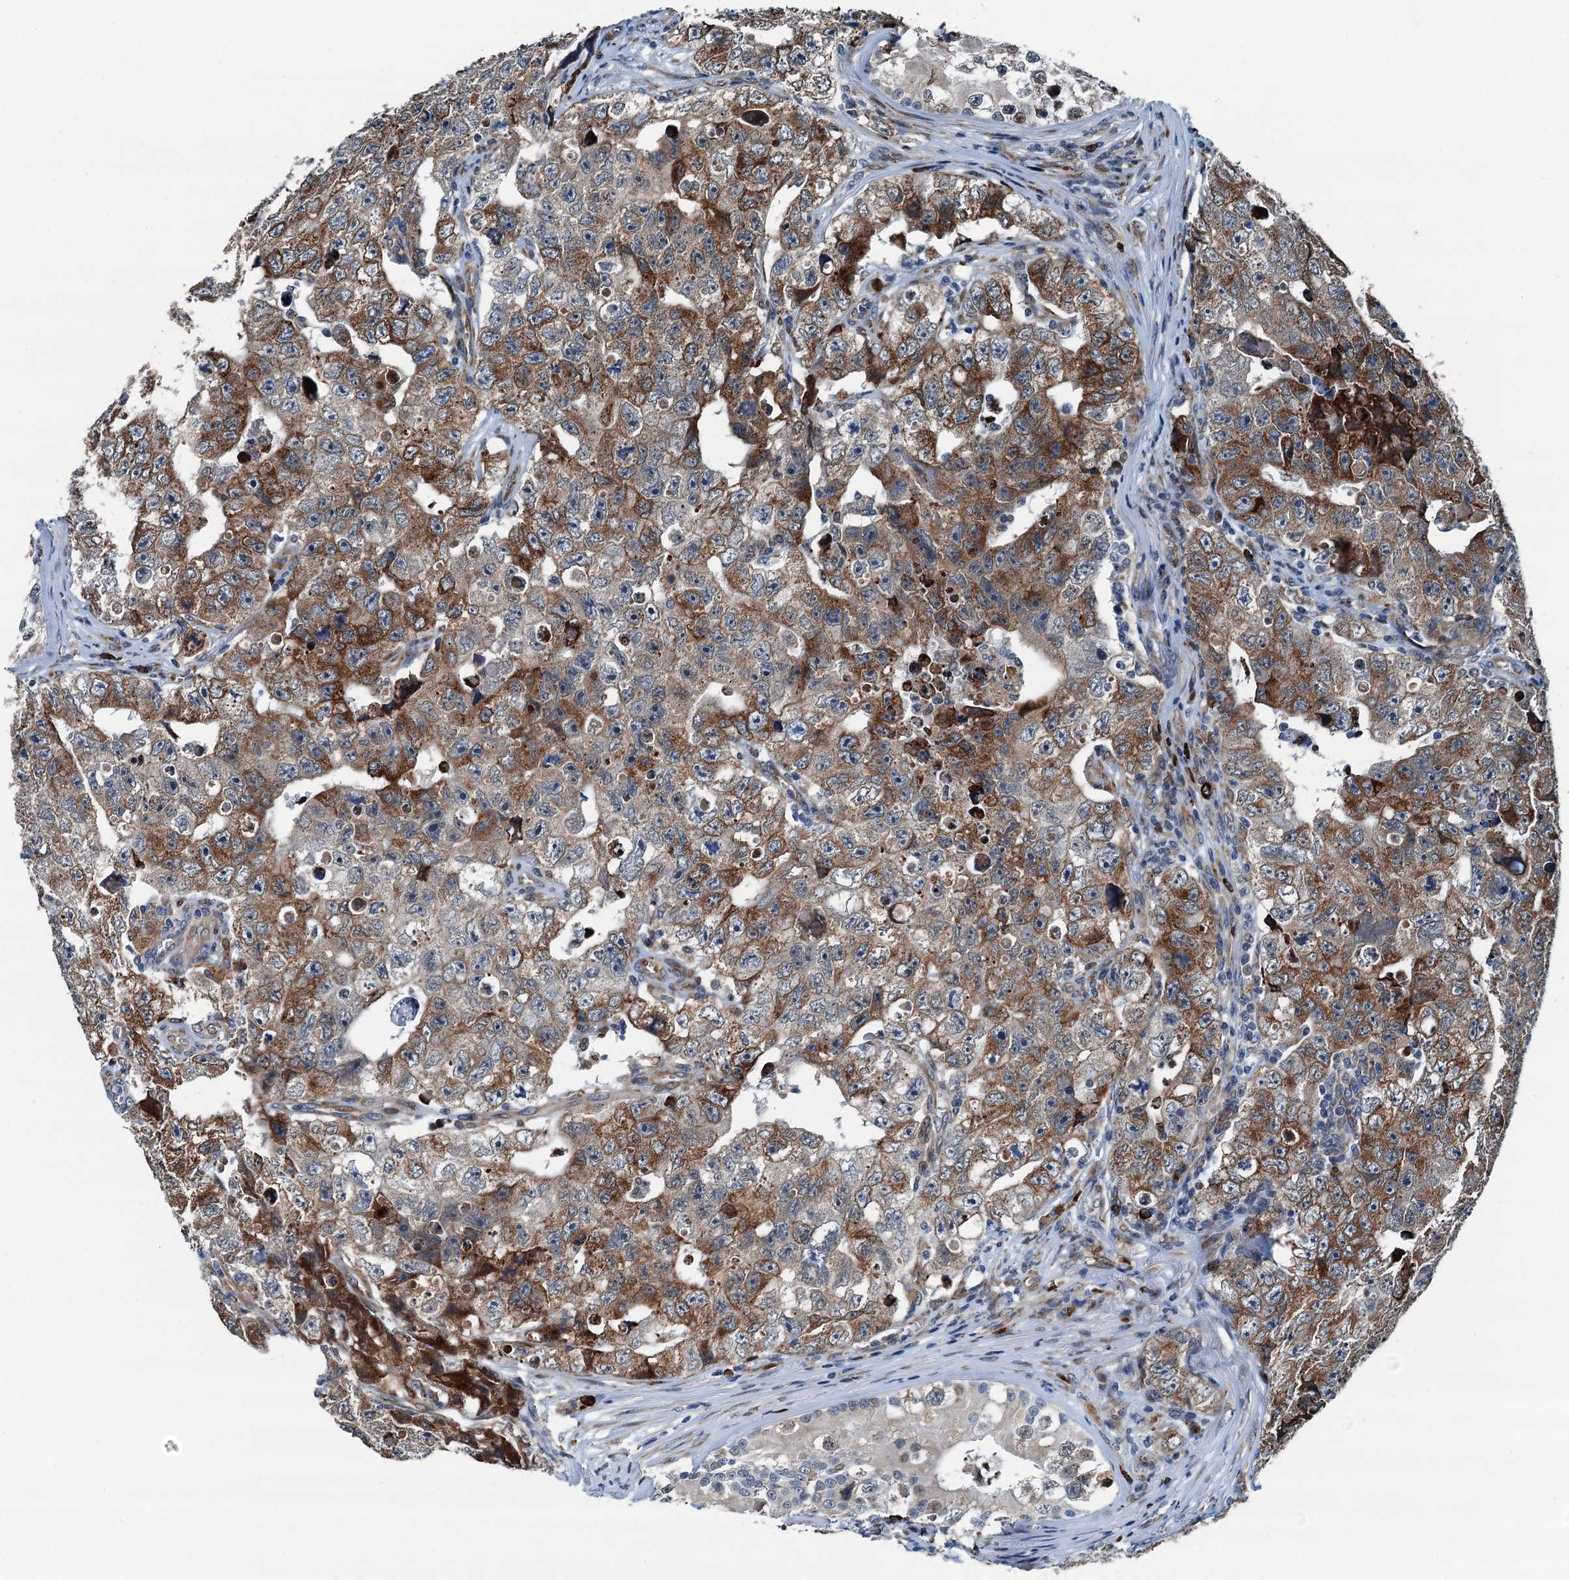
{"staining": {"intensity": "moderate", "quantity": ">75%", "location": "cytoplasmic/membranous"}, "tissue": "testis cancer", "cell_type": "Tumor cells", "image_type": "cancer", "snomed": [{"axis": "morphology", "description": "Carcinoma, Embryonal, NOS"}, {"axis": "topography", "description": "Testis"}], "caption": "Brown immunohistochemical staining in testis cancer (embryonal carcinoma) shows moderate cytoplasmic/membranous expression in approximately >75% of tumor cells.", "gene": "TAMALIN", "patient": {"sex": "male", "age": 17}}